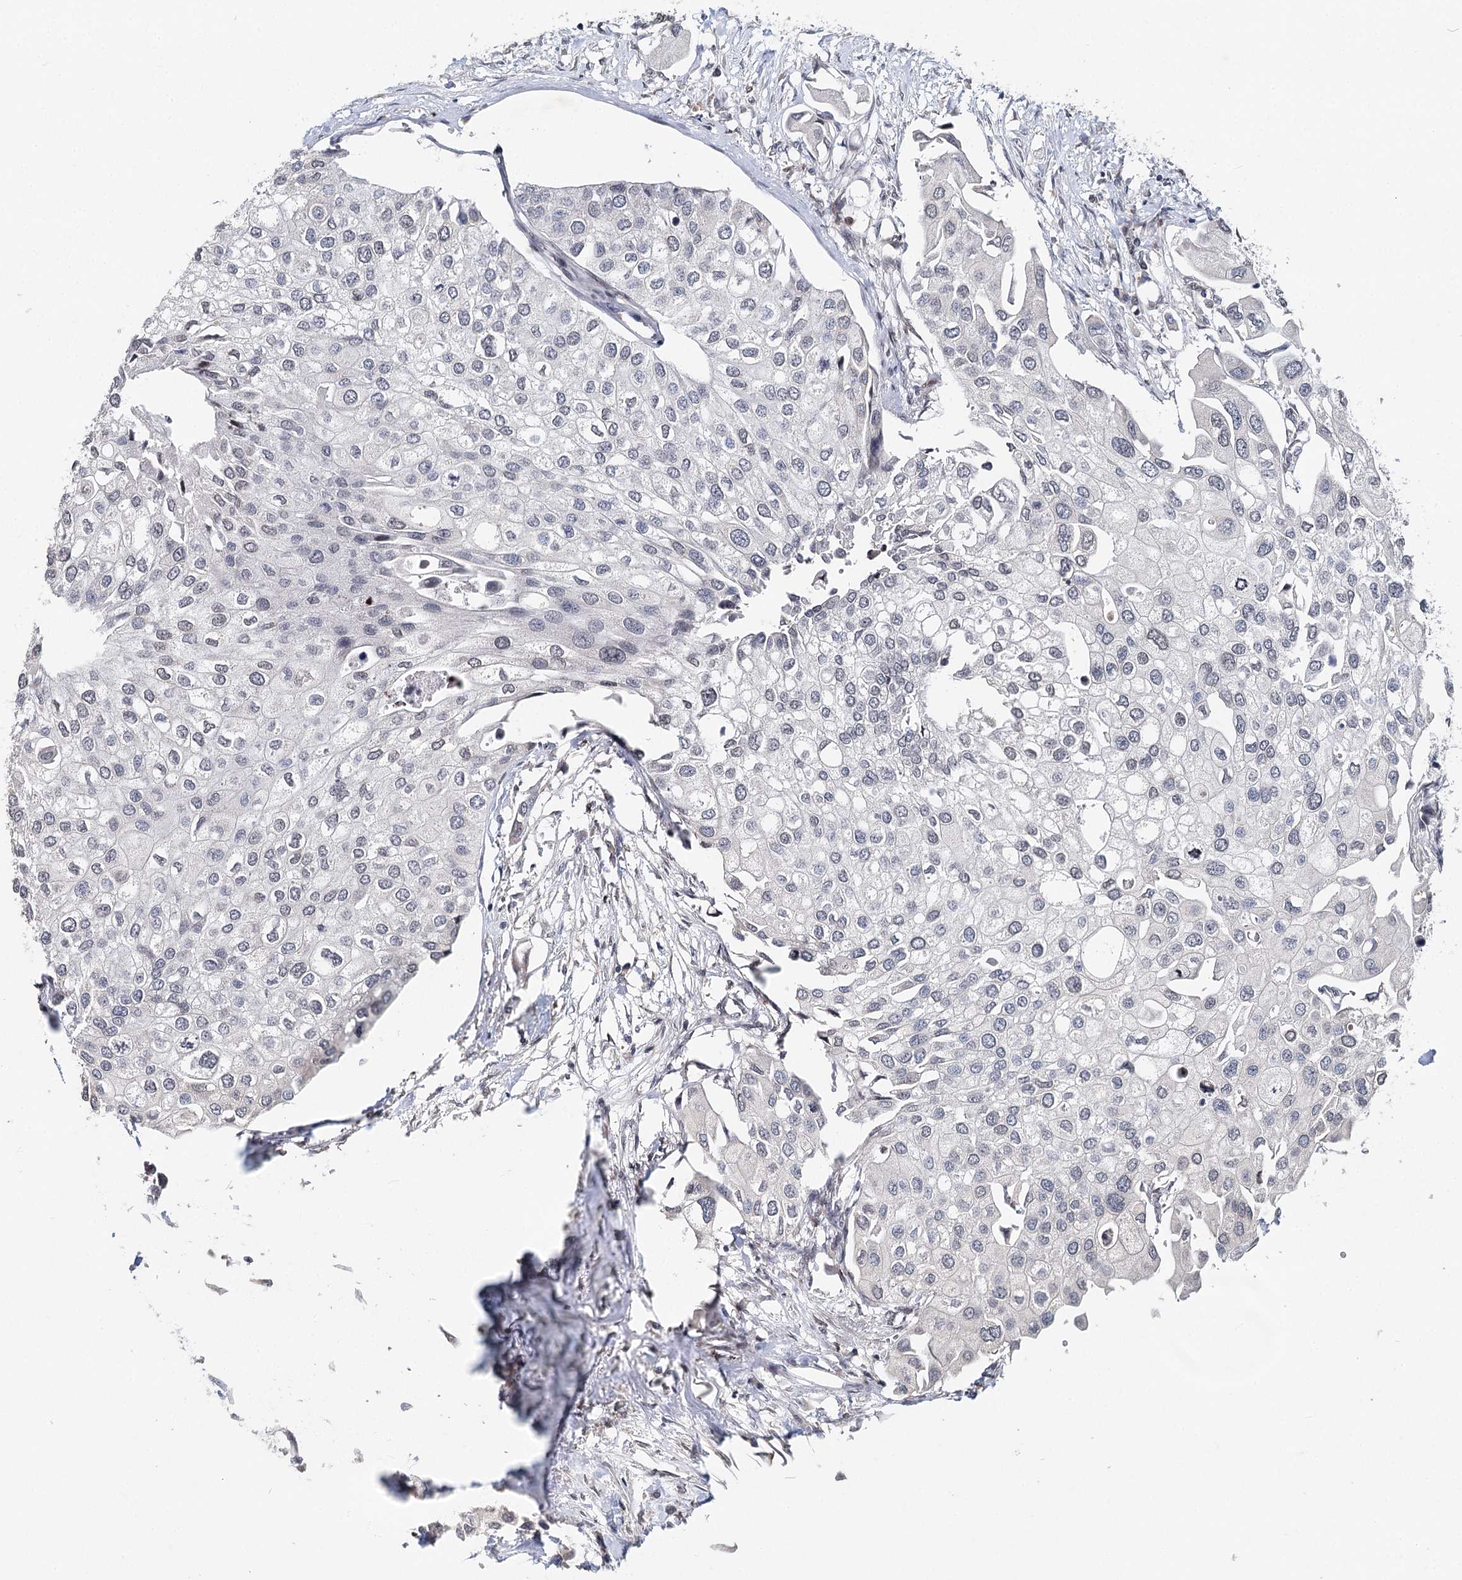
{"staining": {"intensity": "negative", "quantity": "none", "location": "none"}, "tissue": "urothelial cancer", "cell_type": "Tumor cells", "image_type": "cancer", "snomed": [{"axis": "morphology", "description": "Urothelial carcinoma, High grade"}, {"axis": "topography", "description": "Urinary bladder"}], "caption": "Photomicrograph shows no significant protein staining in tumor cells of urothelial carcinoma (high-grade). (DAB (3,3'-diaminobenzidine) immunohistochemistry (IHC) visualized using brightfield microscopy, high magnification).", "gene": "FRMD4A", "patient": {"sex": "male", "age": 64}}